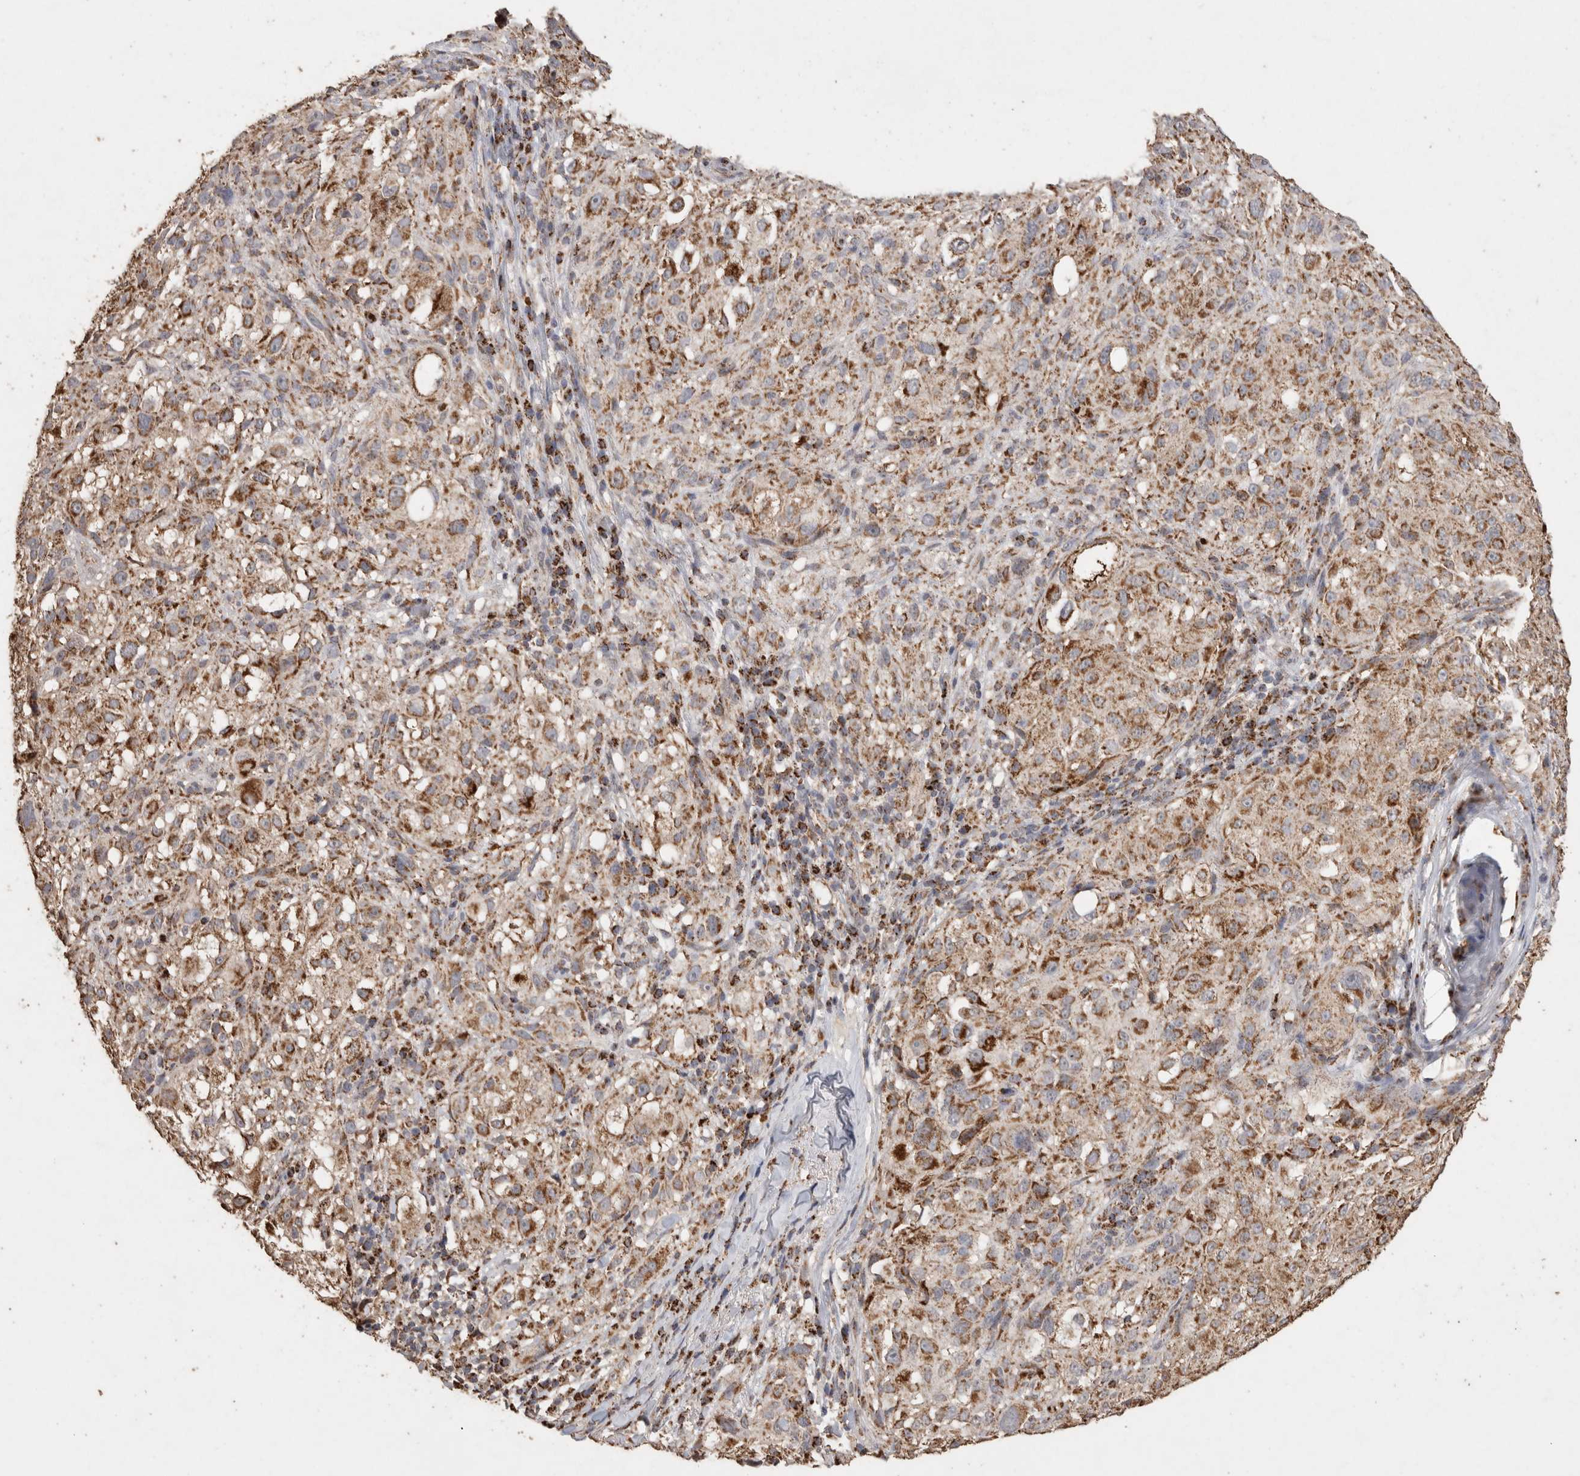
{"staining": {"intensity": "moderate", "quantity": ">75%", "location": "cytoplasmic/membranous"}, "tissue": "melanoma", "cell_type": "Tumor cells", "image_type": "cancer", "snomed": [{"axis": "morphology", "description": "Necrosis, NOS"}, {"axis": "morphology", "description": "Malignant melanoma, NOS"}, {"axis": "topography", "description": "Skin"}], "caption": "Protein expression analysis of human melanoma reveals moderate cytoplasmic/membranous positivity in about >75% of tumor cells. The staining is performed using DAB brown chromogen to label protein expression. The nuclei are counter-stained blue using hematoxylin.", "gene": "ACADM", "patient": {"sex": "female", "age": 87}}